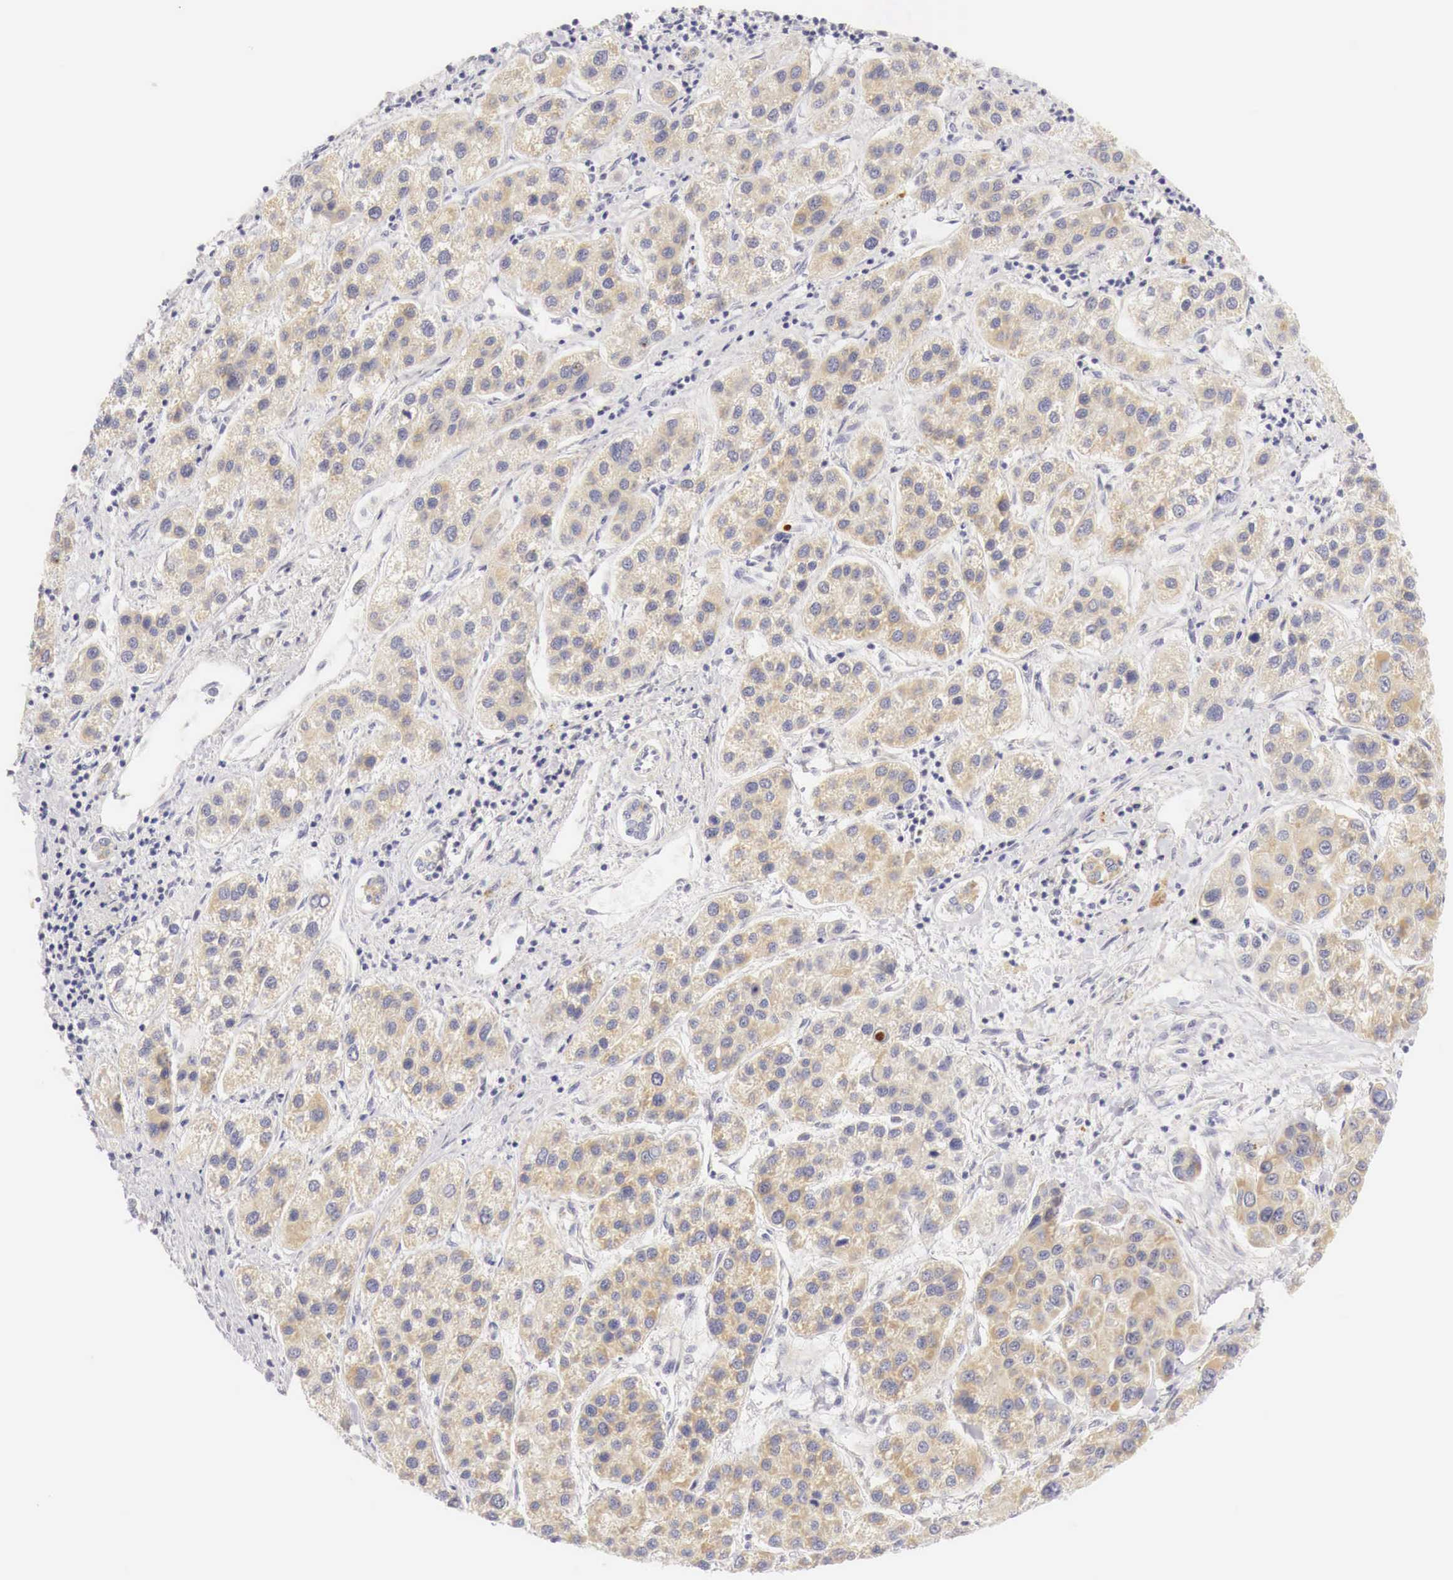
{"staining": {"intensity": "weak", "quantity": "25%-75%", "location": "cytoplasmic/membranous"}, "tissue": "liver cancer", "cell_type": "Tumor cells", "image_type": "cancer", "snomed": [{"axis": "morphology", "description": "Carcinoma, Hepatocellular, NOS"}, {"axis": "topography", "description": "Liver"}], "caption": "This photomicrograph reveals immunohistochemistry (IHC) staining of human liver cancer (hepatocellular carcinoma), with low weak cytoplasmic/membranous positivity in about 25%-75% of tumor cells.", "gene": "CASP3", "patient": {"sex": "female", "age": 85}}